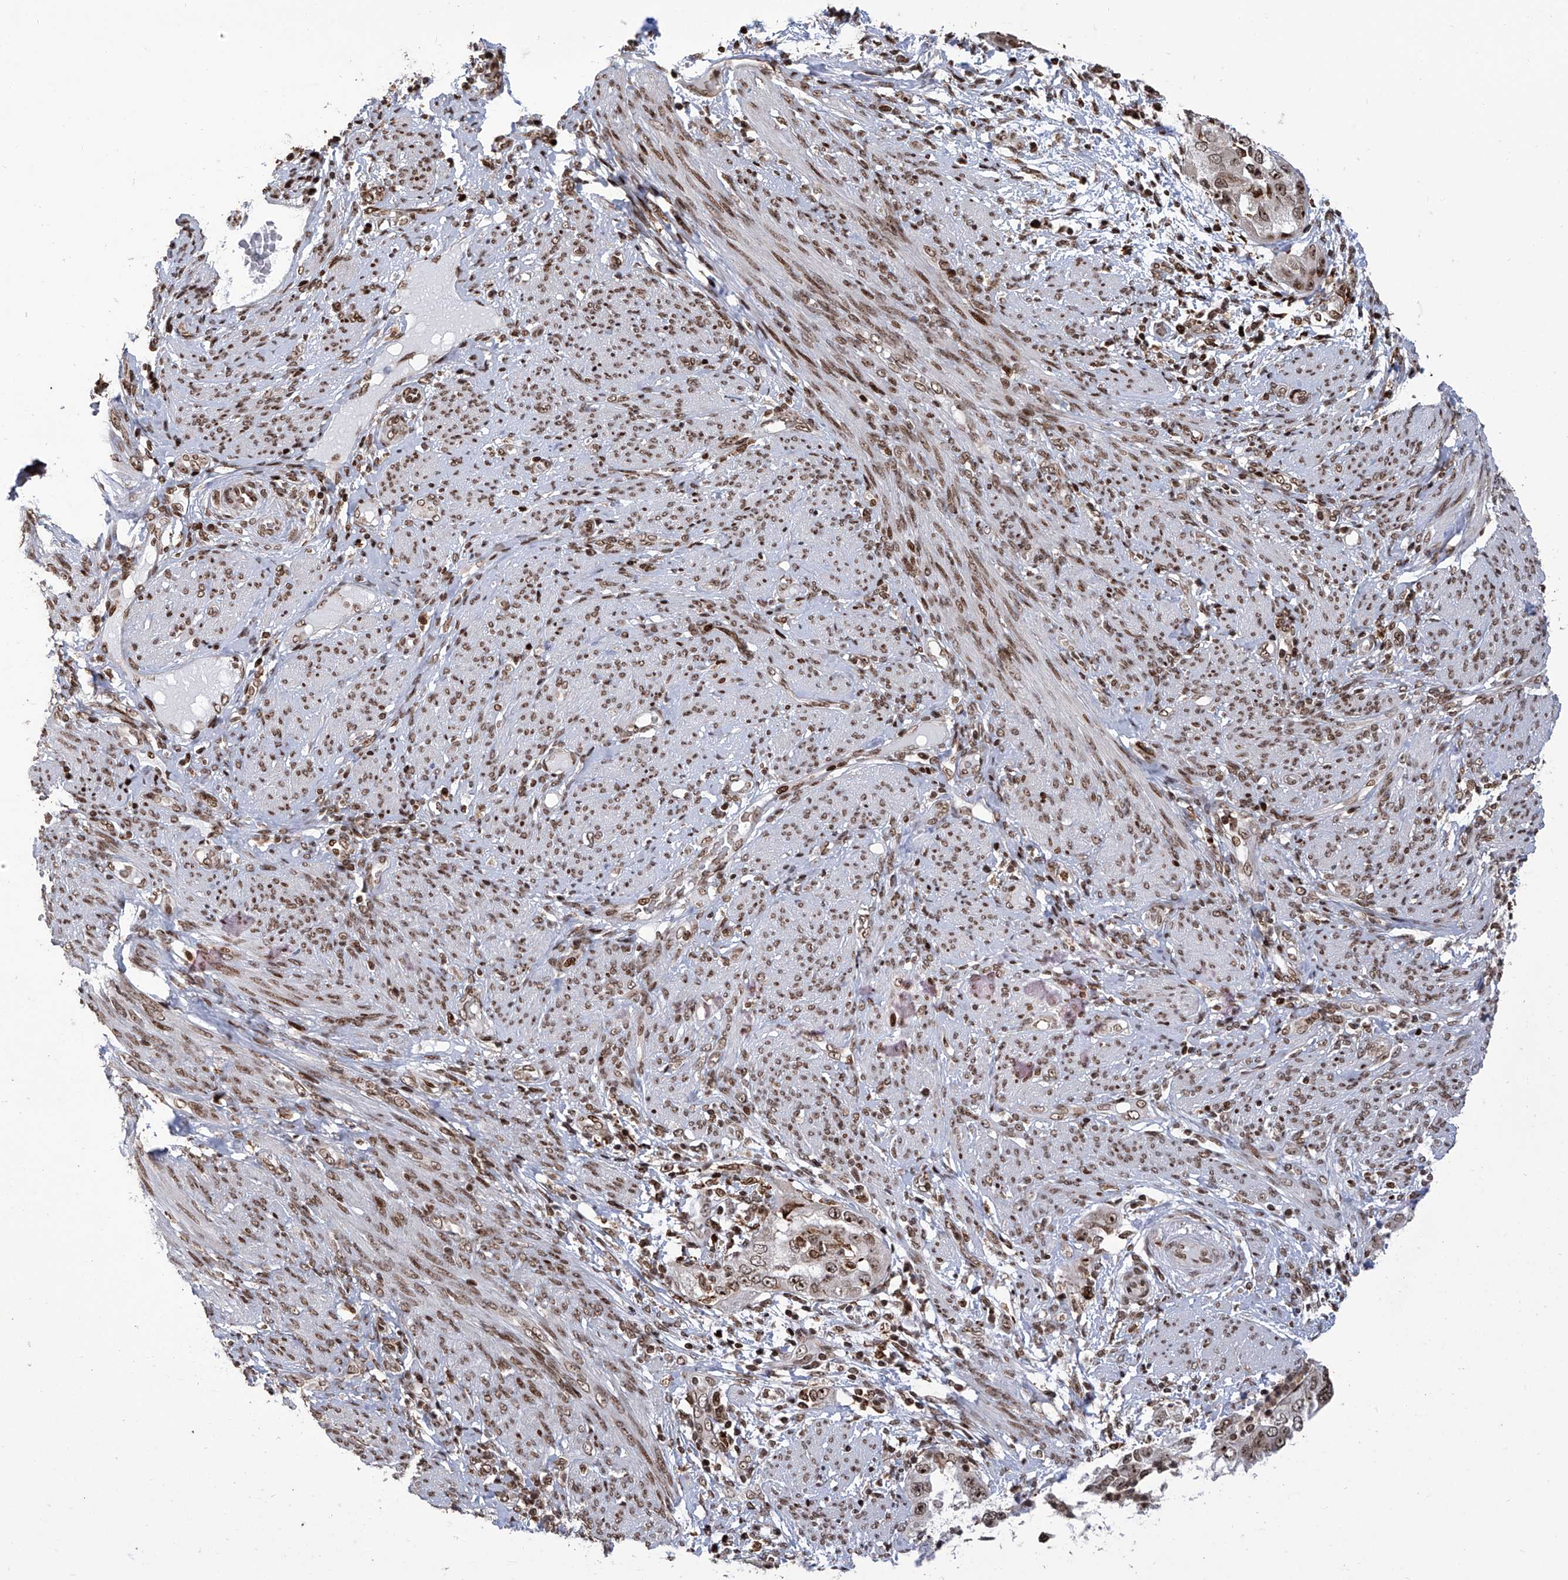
{"staining": {"intensity": "strong", "quantity": ">75%", "location": "nuclear"}, "tissue": "endometrial cancer", "cell_type": "Tumor cells", "image_type": "cancer", "snomed": [{"axis": "morphology", "description": "Adenocarcinoma, NOS"}, {"axis": "topography", "description": "Endometrium"}], "caption": "This histopathology image exhibits immunohistochemistry staining of human endometrial adenocarcinoma, with high strong nuclear positivity in approximately >75% of tumor cells.", "gene": "PAK1IP1", "patient": {"sex": "female", "age": 85}}